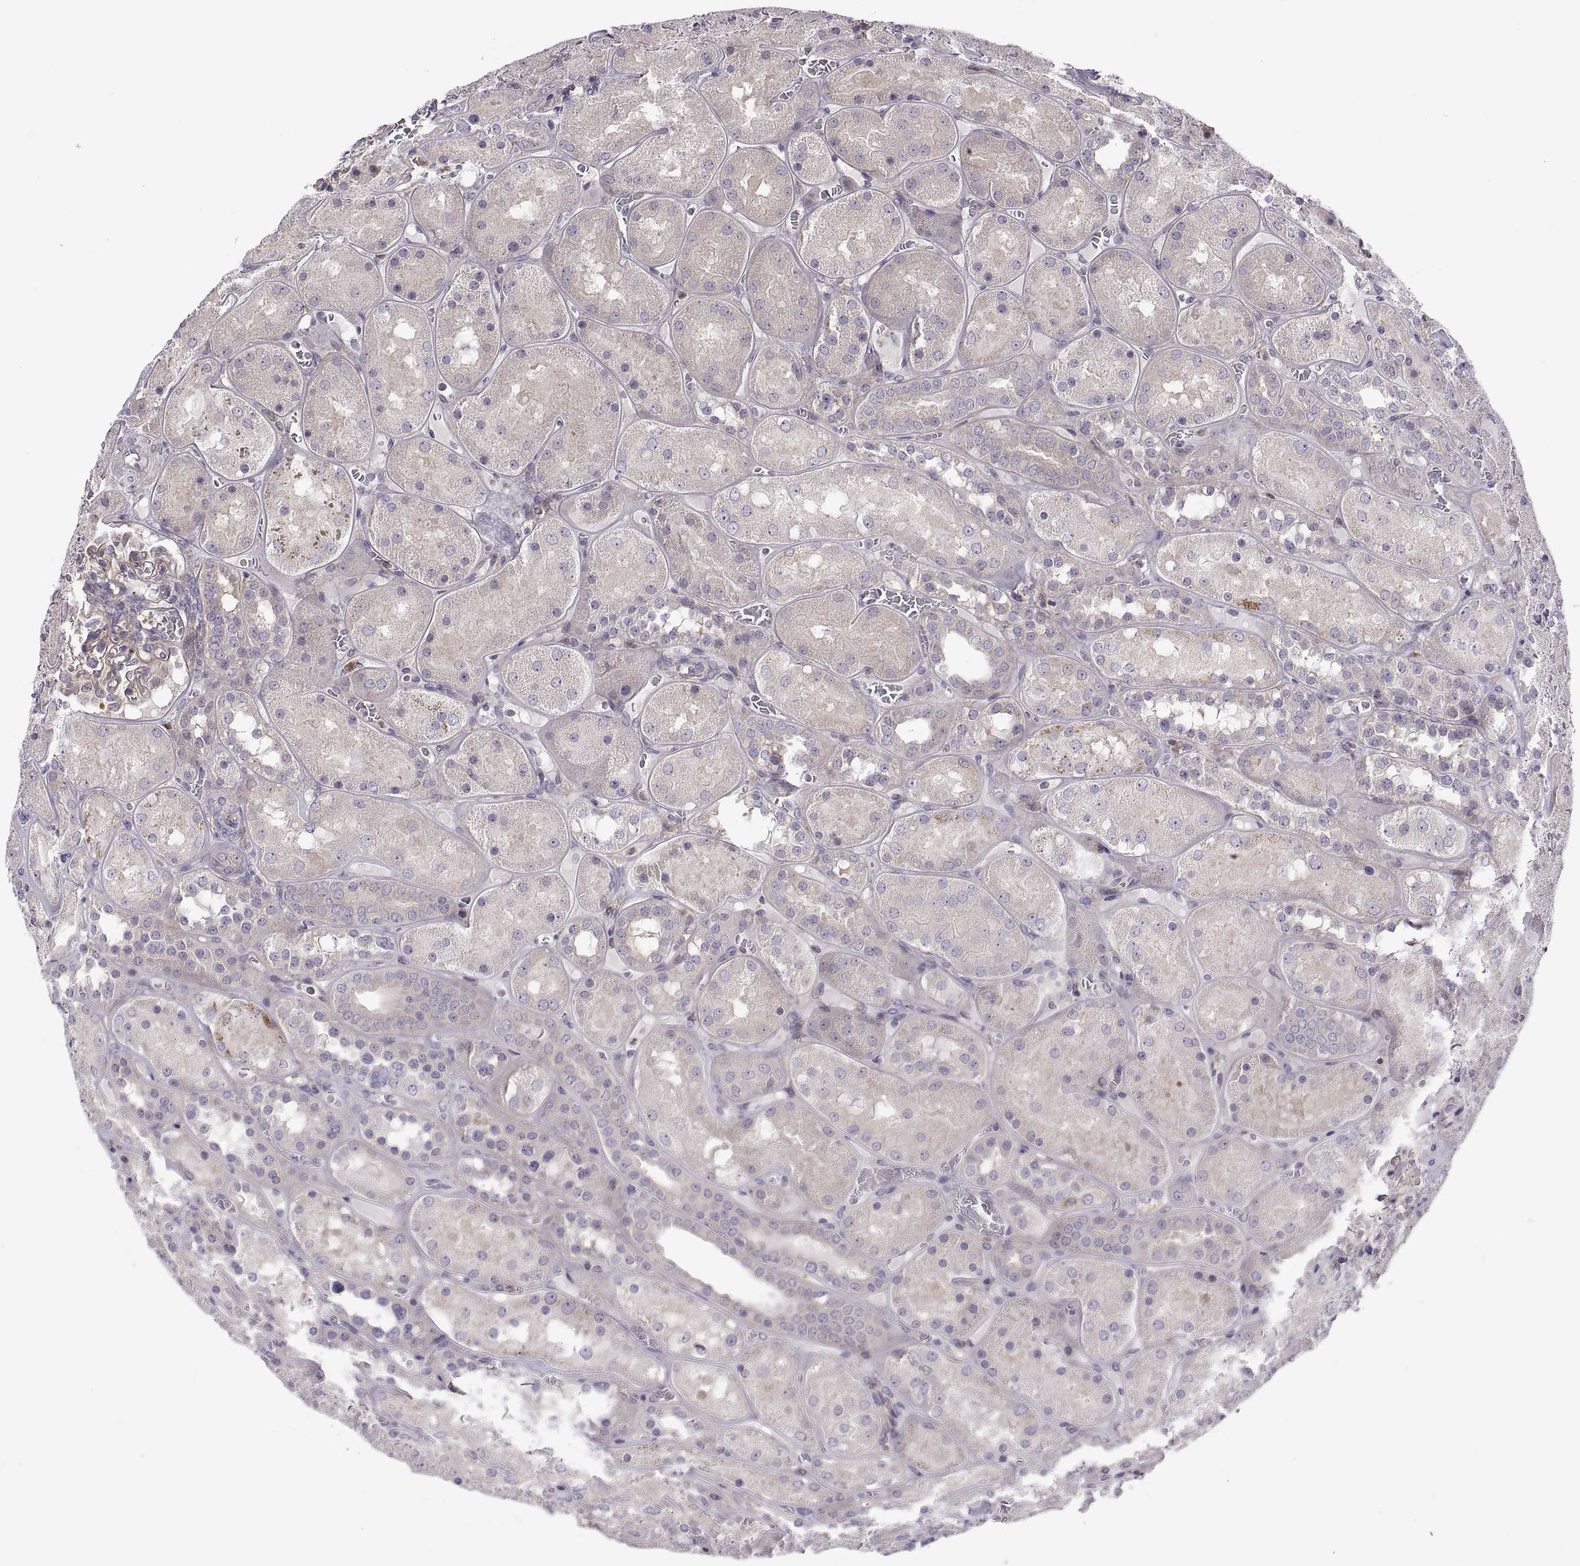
{"staining": {"intensity": "moderate", "quantity": "<25%", "location": "cytoplasmic/membranous"}, "tissue": "kidney", "cell_type": "Cells in glomeruli", "image_type": "normal", "snomed": [{"axis": "morphology", "description": "Normal tissue, NOS"}, {"axis": "topography", "description": "Kidney"}], "caption": "Moderate cytoplasmic/membranous expression for a protein is identified in approximately <25% of cells in glomeruli of normal kidney using immunohistochemistry.", "gene": "SPATA32", "patient": {"sex": "male", "age": 73}}